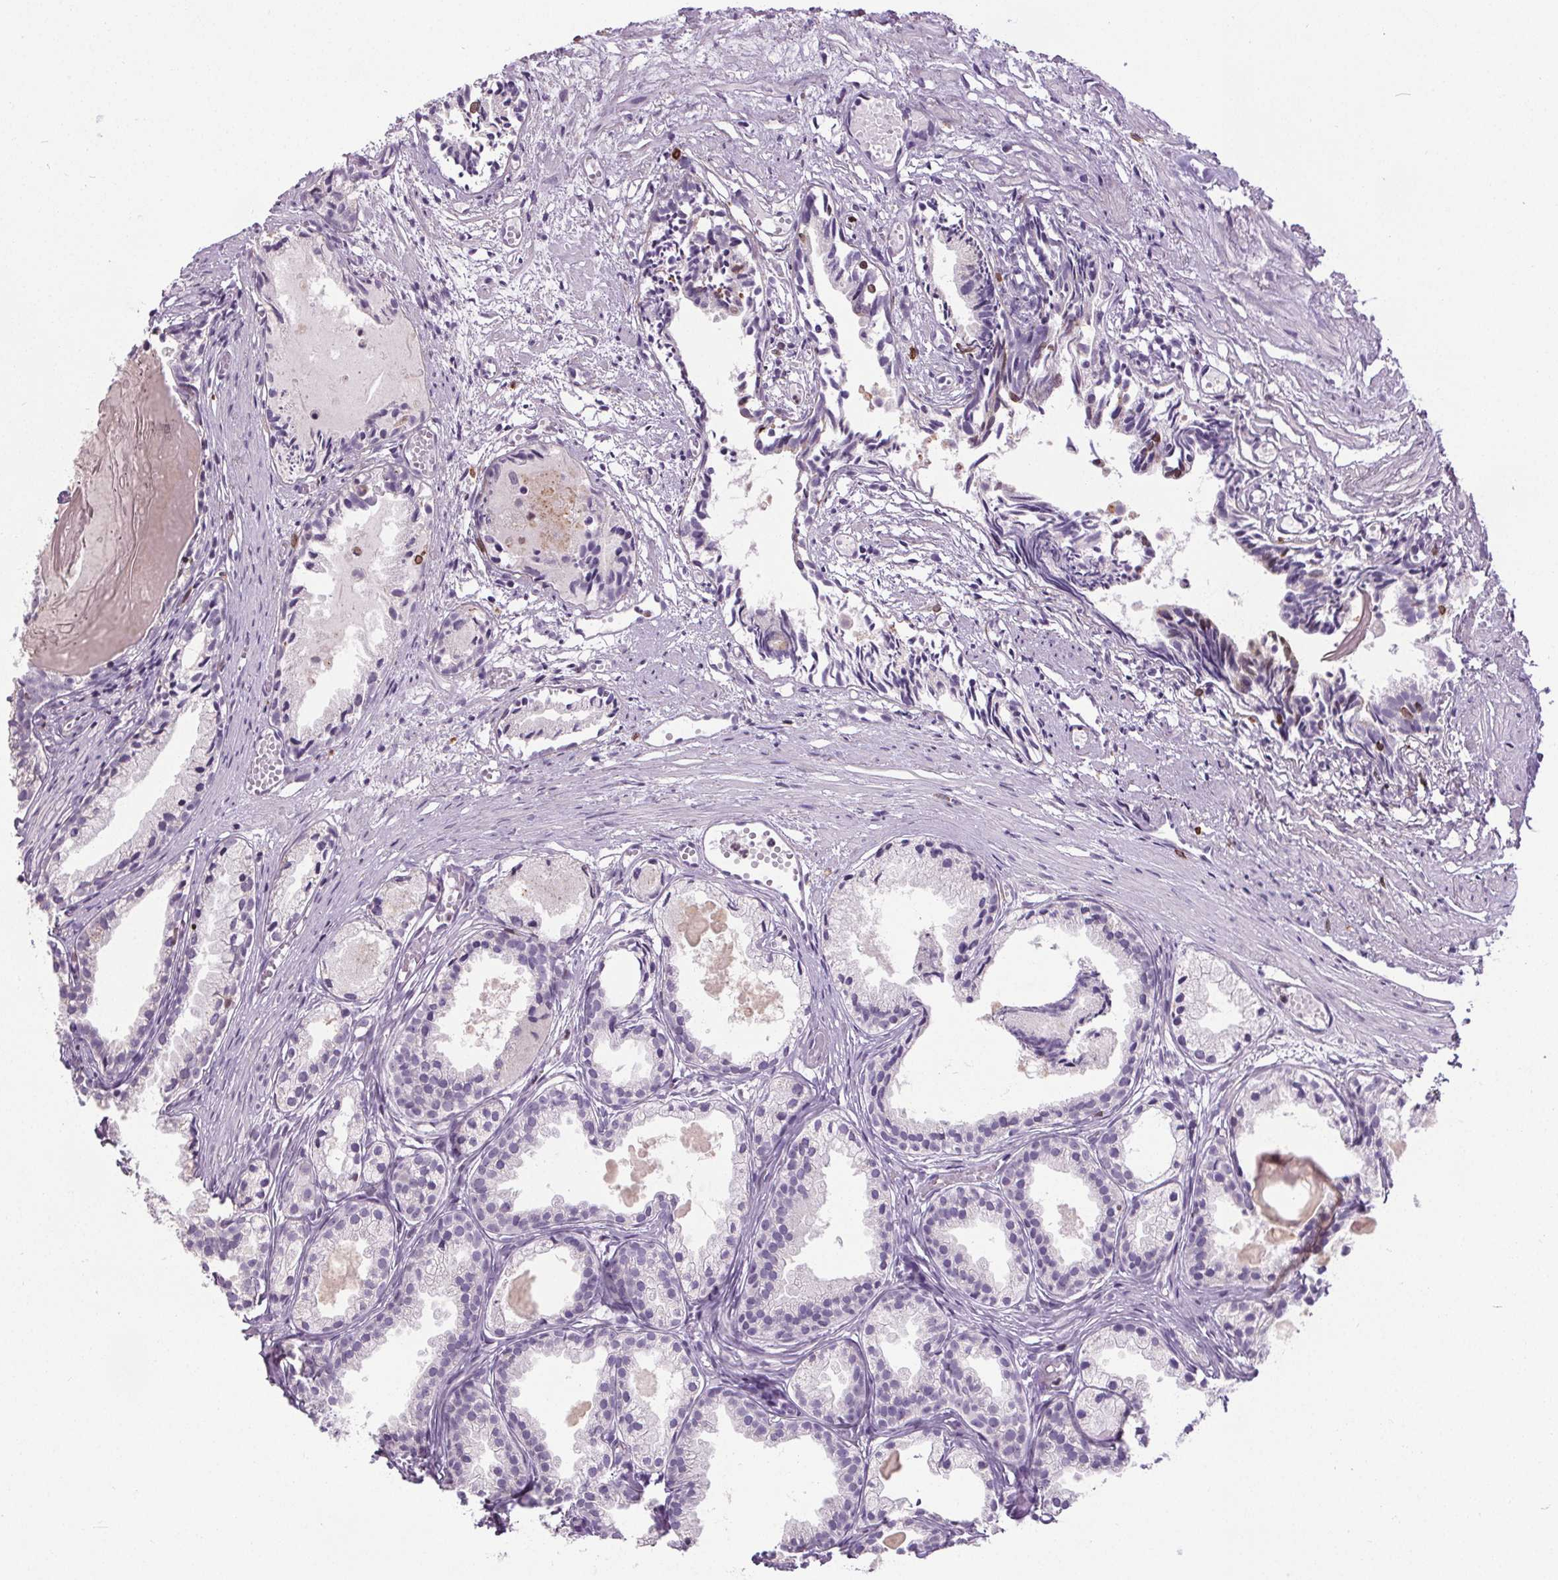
{"staining": {"intensity": "negative", "quantity": "none", "location": "none"}, "tissue": "prostate cancer", "cell_type": "Tumor cells", "image_type": "cancer", "snomed": [{"axis": "morphology", "description": "Adenocarcinoma, High grade"}, {"axis": "topography", "description": "Prostate"}], "caption": "Tumor cells show no significant staining in prostate high-grade adenocarcinoma.", "gene": "TMEM240", "patient": {"sex": "male", "age": 81}}